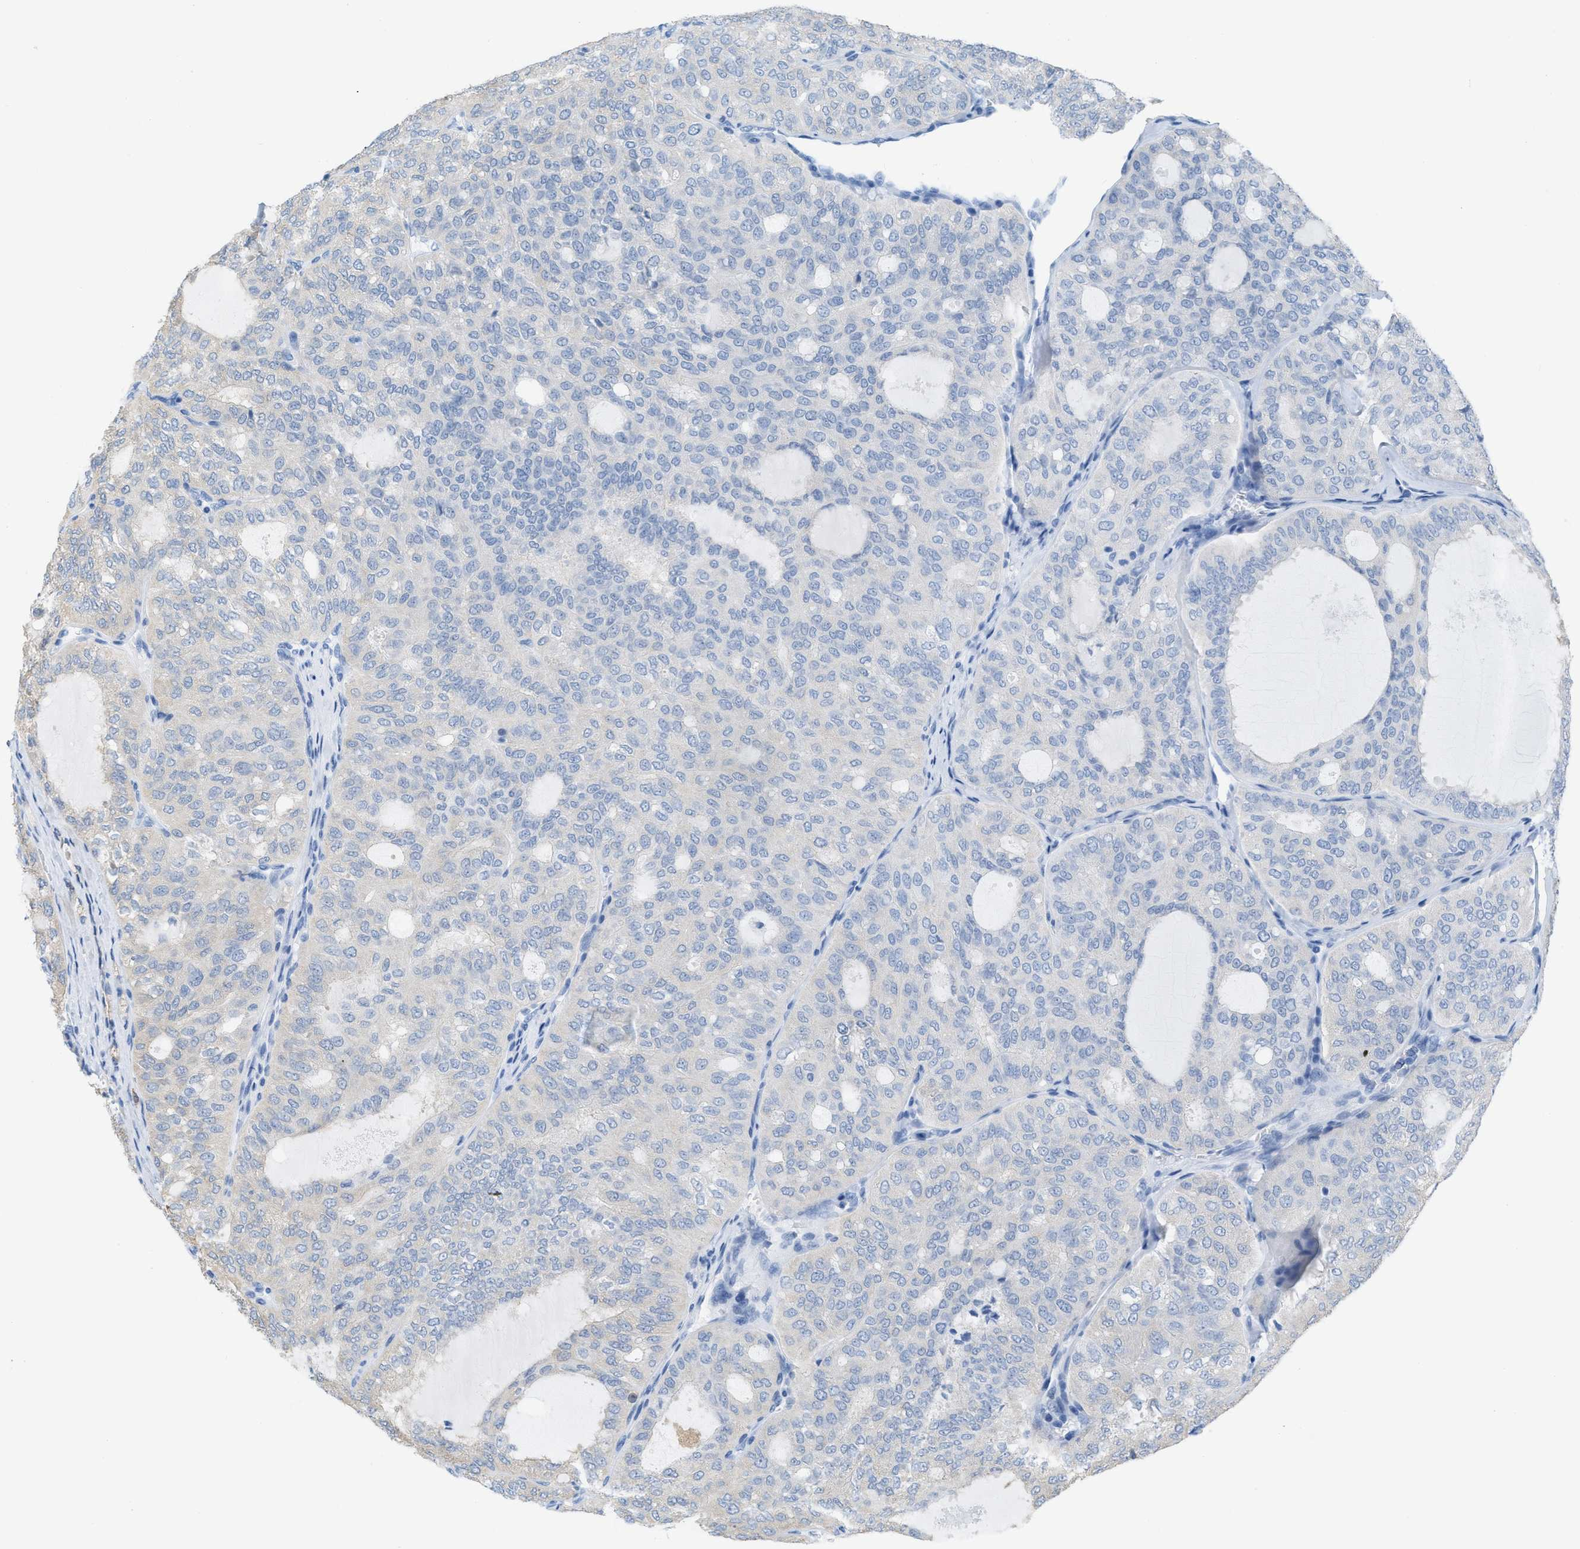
{"staining": {"intensity": "negative", "quantity": "none", "location": "none"}, "tissue": "thyroid cancer", "cell_type": "Tumor cells", "image_type": "cancer", "snomed": [{"axis": "morphology", "description": "Follicular adenoma carcinoma, NOS"}, {"axis": "topography", "description": "Thyroid gland"}], "caption": "Thyroid cancer stained for a protein using immunohistochemistry (IHC) reveals no expression tumor cells.", "gene": "ASGR1", "patient": {"sex": "male", "age": 75}}